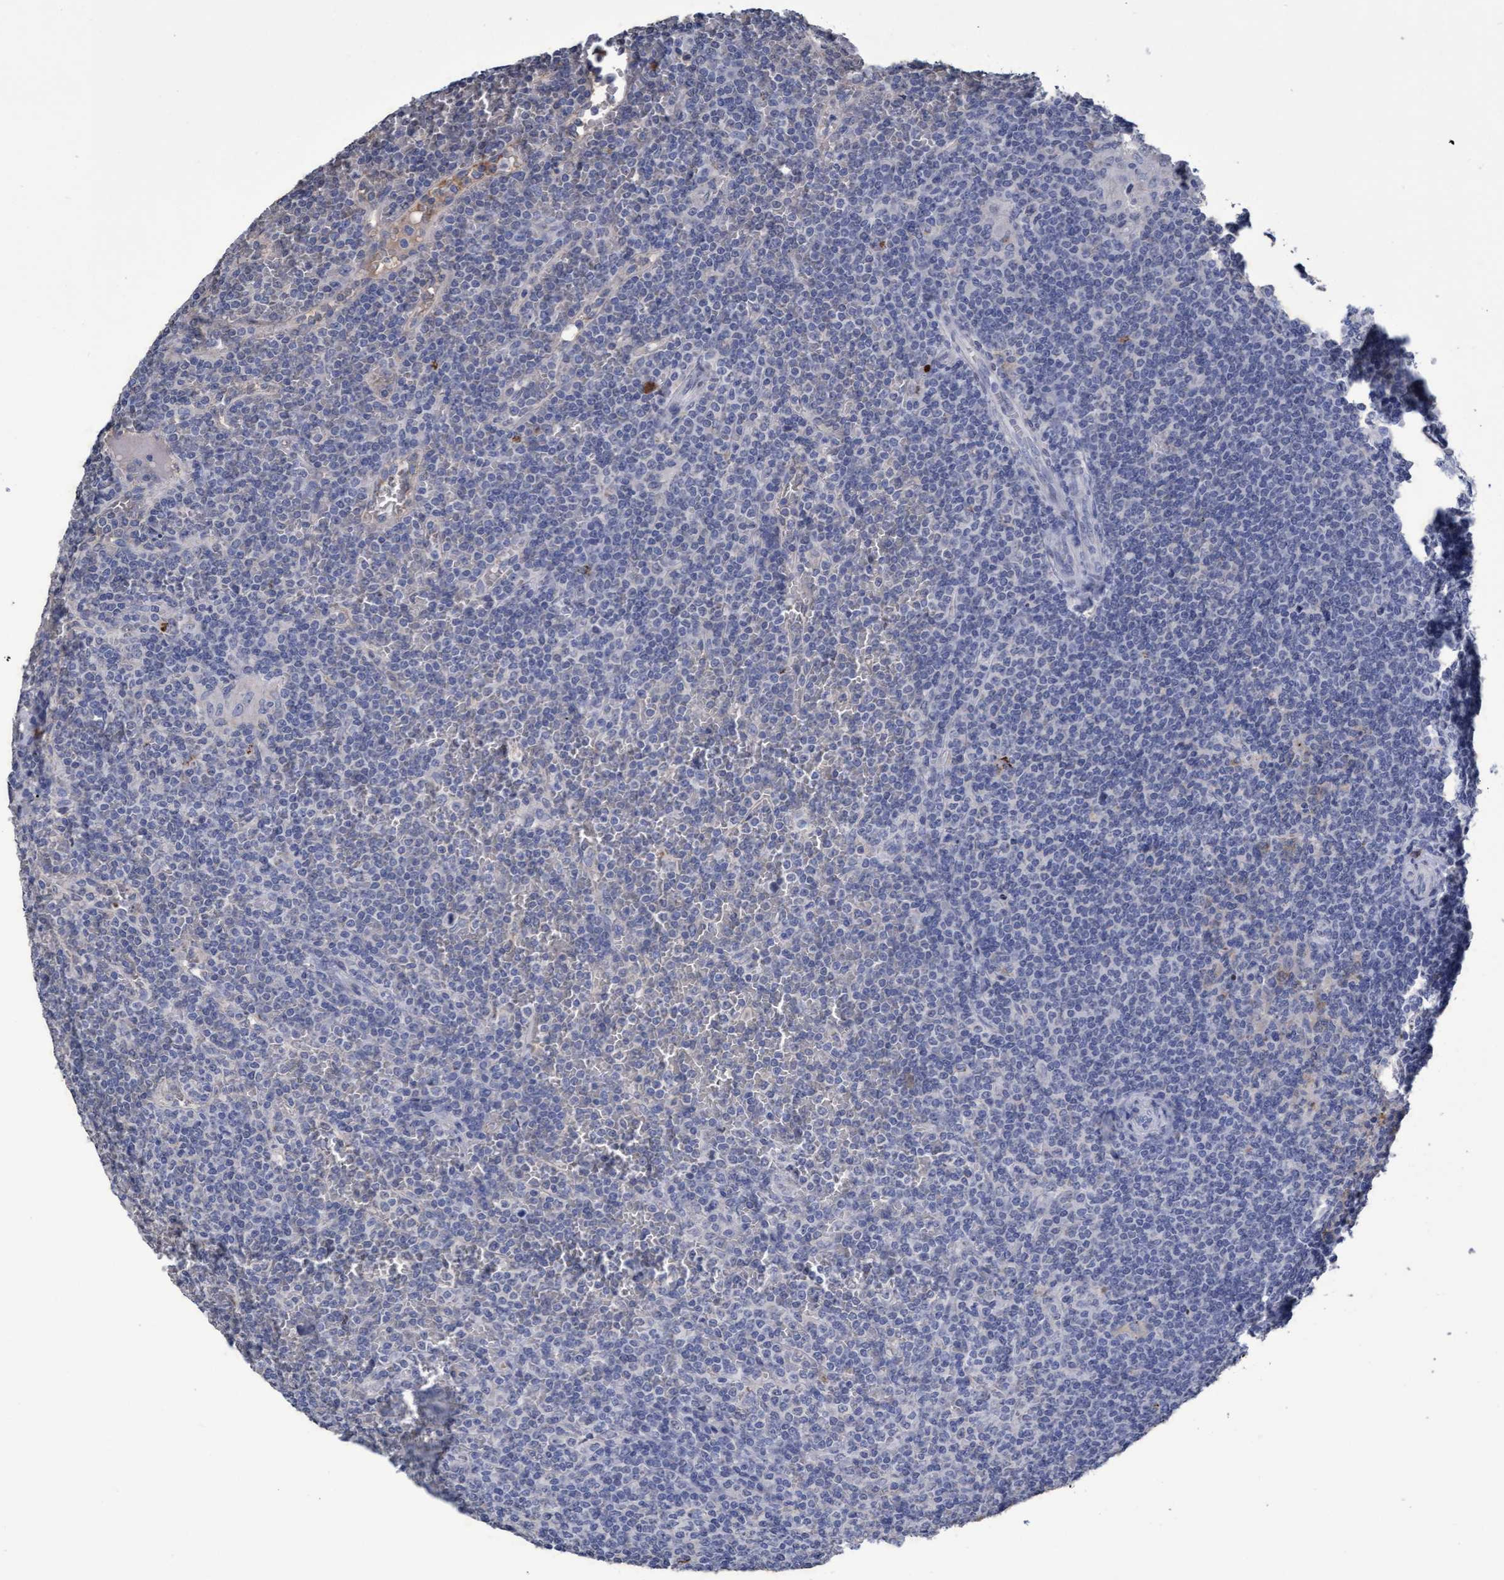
{"staining": {"intensity": "negative", "quantity": "none", "location": "none"}, "tissue": "lymphoma", "cell_type": "Tumor cells", "image_type": "cancer", "snomed": [{"axis": "morphology", "description": "Malignant lymphoma, non-Hodgkin's type, Low grade"}, {"axis": "topography", "description": "Spleen"}], "caption": "High magnification brightfield microscopy of malignant lymphoma, non-Hodgkin's type (low-grade) stained with DAB (brown) and counterstained with hematoxylin (blue): tumor cells show no significant staining.", "gene": "GPR39", "patient": {"sex": "female", "age": 19}}